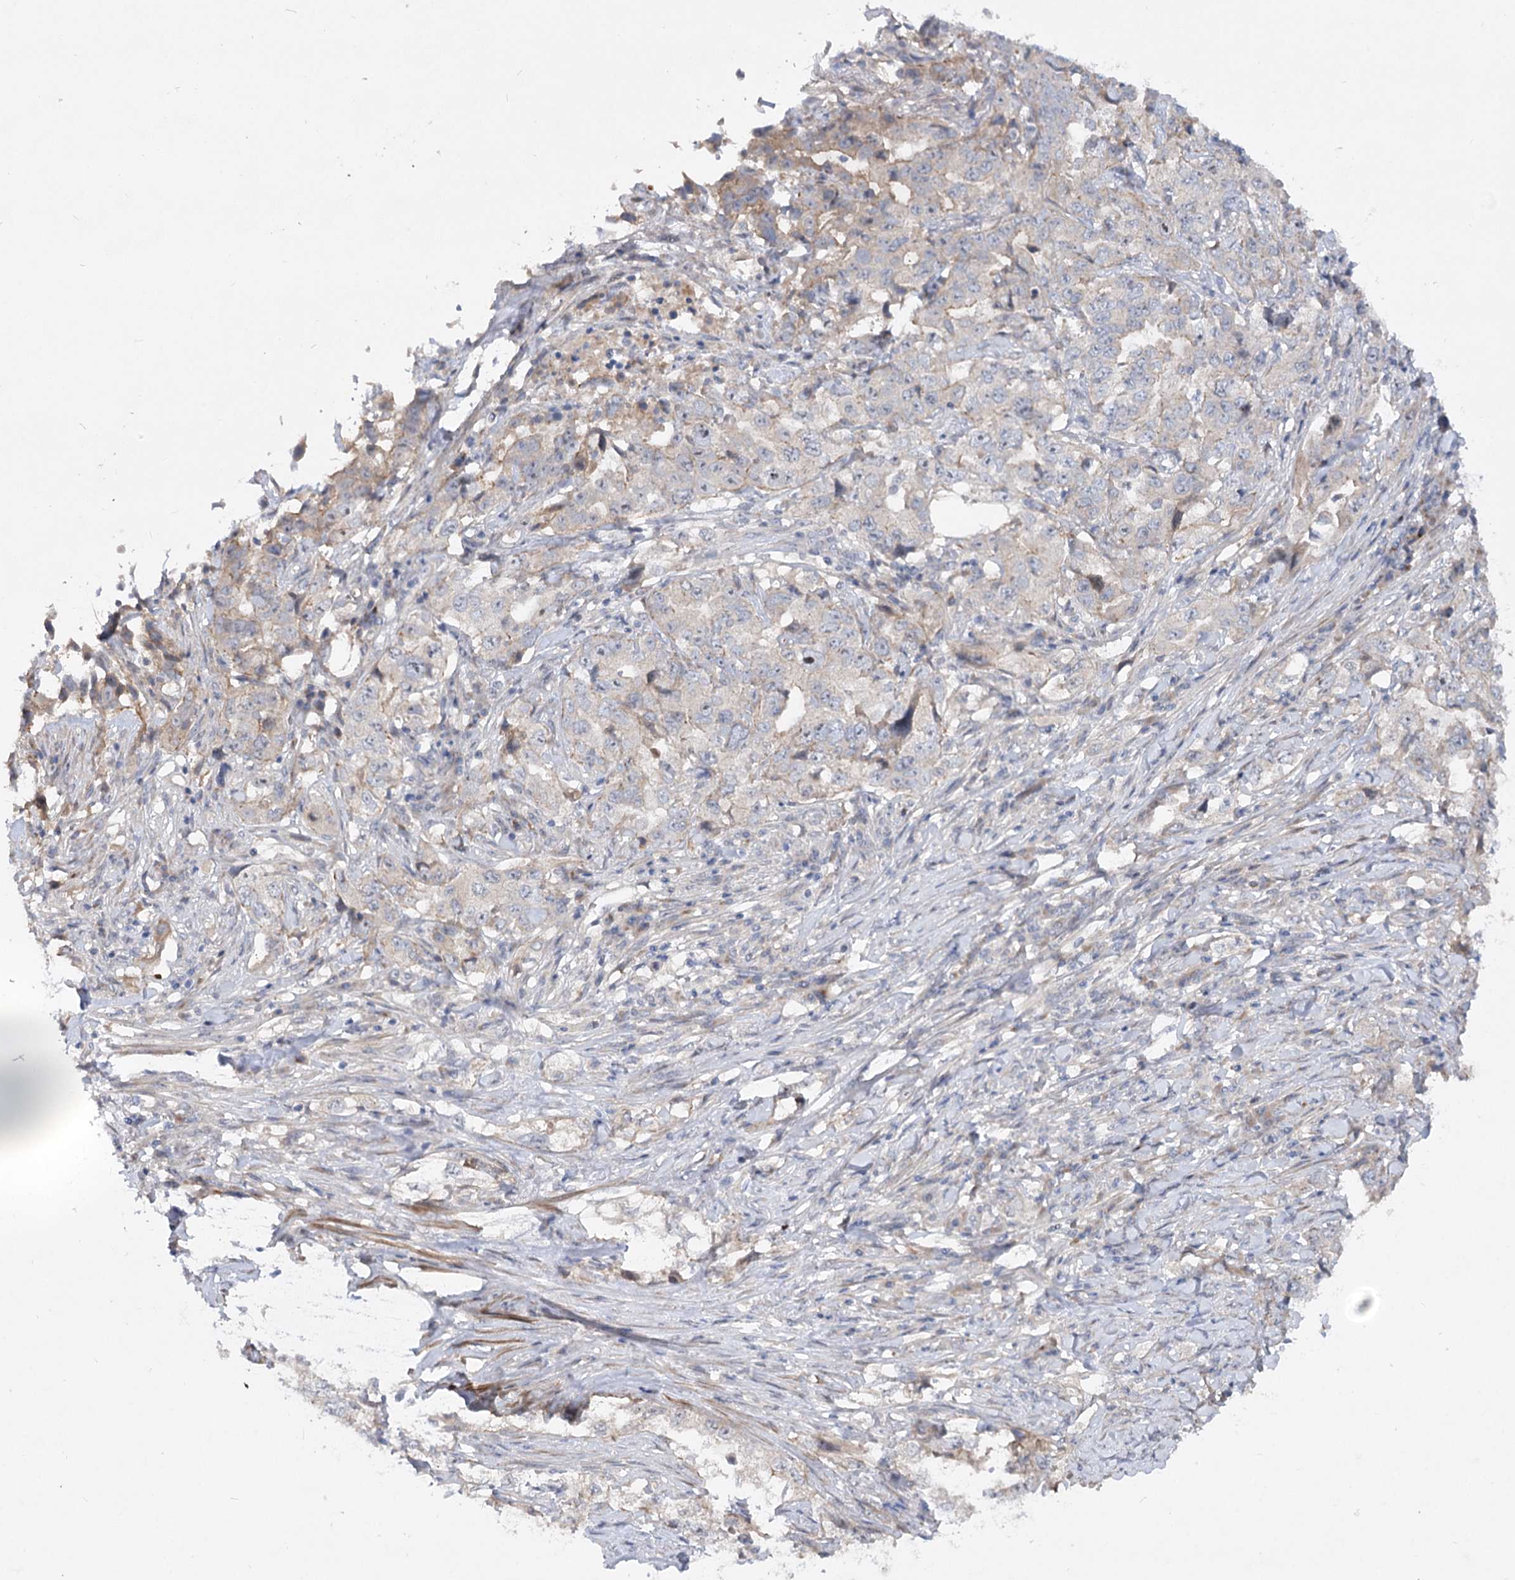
{"staining": {"intensity": "negative", "quantity": "none", "location": "none"}, "tissue": "lung cancer", "cell_type": "Tumor cells", "image_type": "cancer", "snomed": [{"axis": "morphology", "description": "Adenocarcinoma, NOS"}, {"axis": "topography", "description": "Lung"}], "caption": "An image of human adenocarcinoma (lung) is negative for staining in tumor cells.", "gene": "FGF19", "patient": {"sex": "female", "age": 51}}